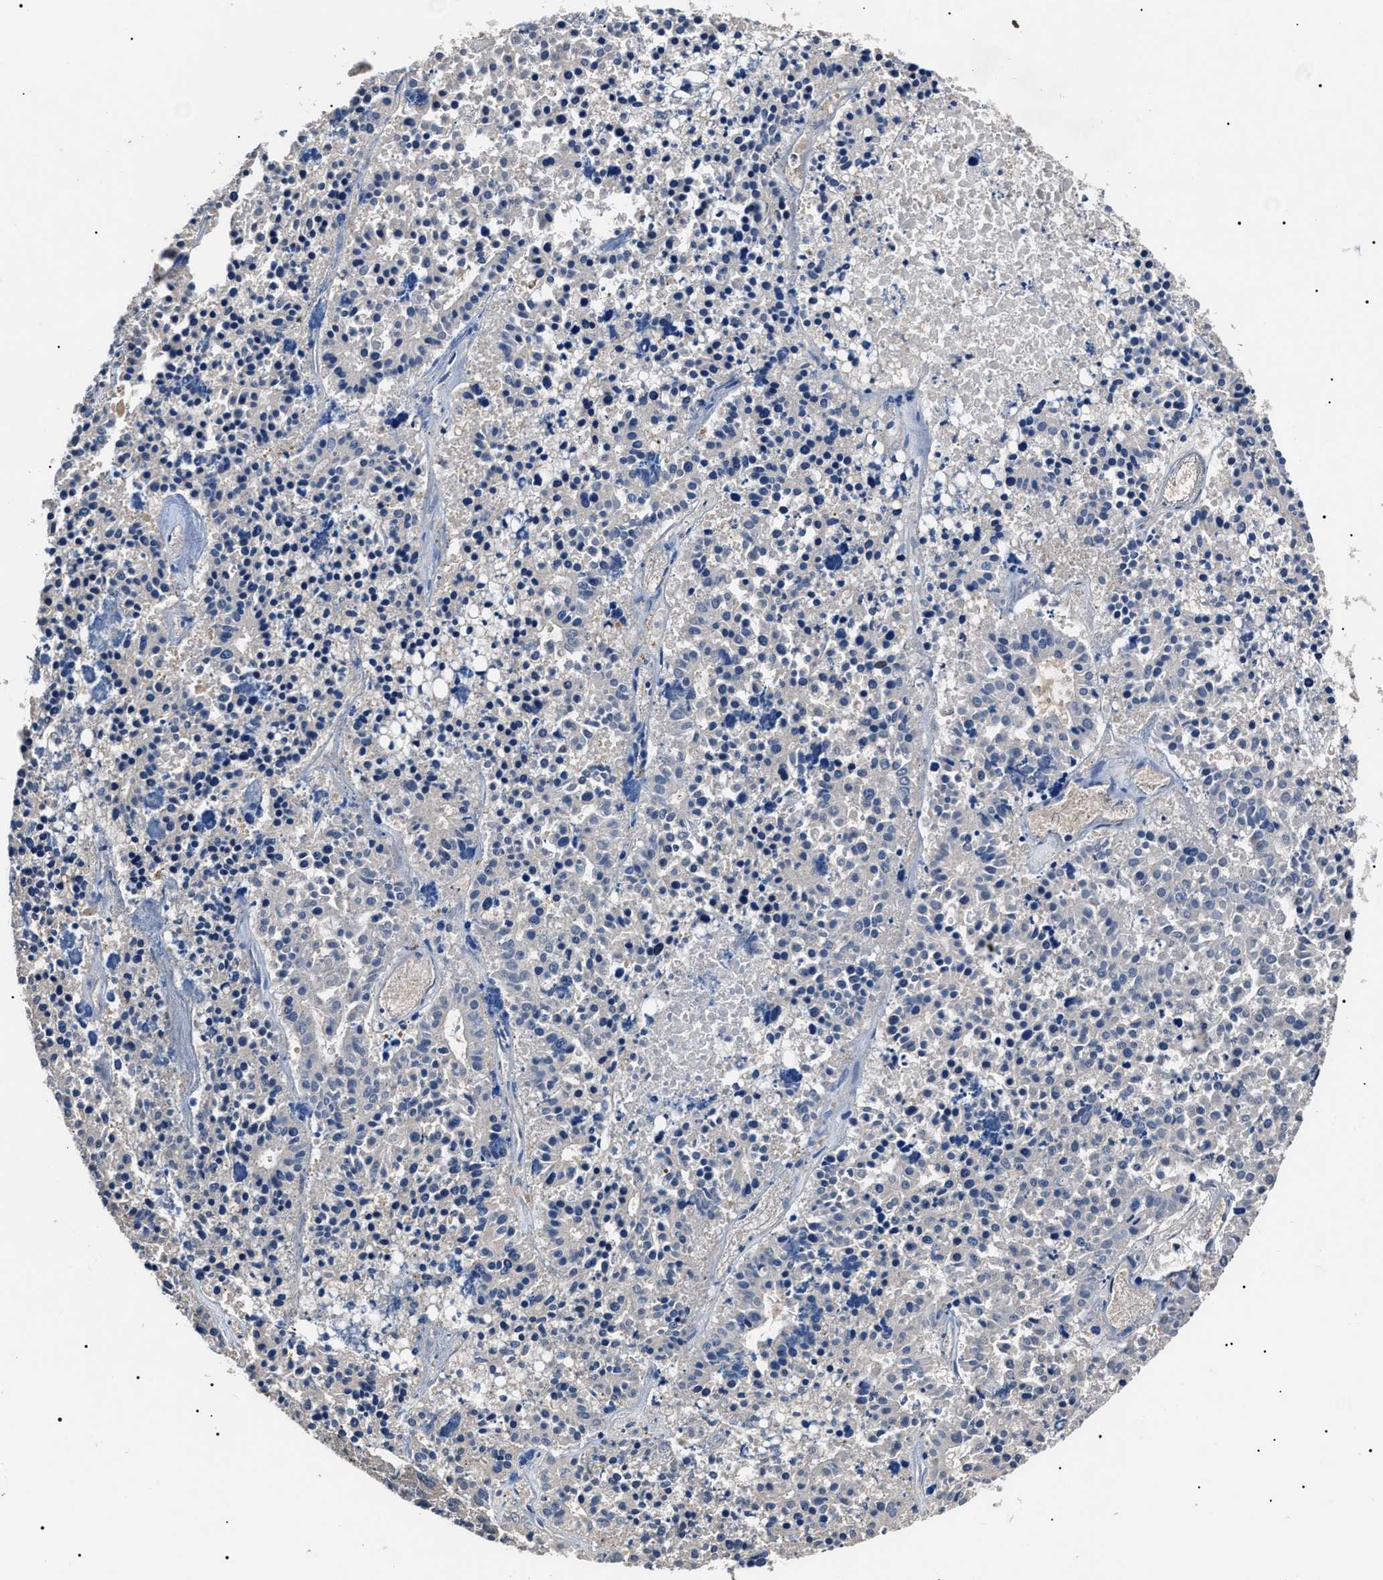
{"staining": {"intensity": "negative", "quantity": "none", "location": "none"}, "tissue": "pancreatic cancer", "cell_type": "Tumor cells", "image_type": "cancer", "snomed": [{"axis": "morphology", "description": "Adenocarcinoma, NOS"}, {"axis": "topography", "description": "Pancreas"}], "caption": "Protein analysis of pancreatic cancer (adenocarcinoma) displays no significant expression in tumor cells.", "gene": "IFT81", "patient": {"sex": "male", "age": 50}}